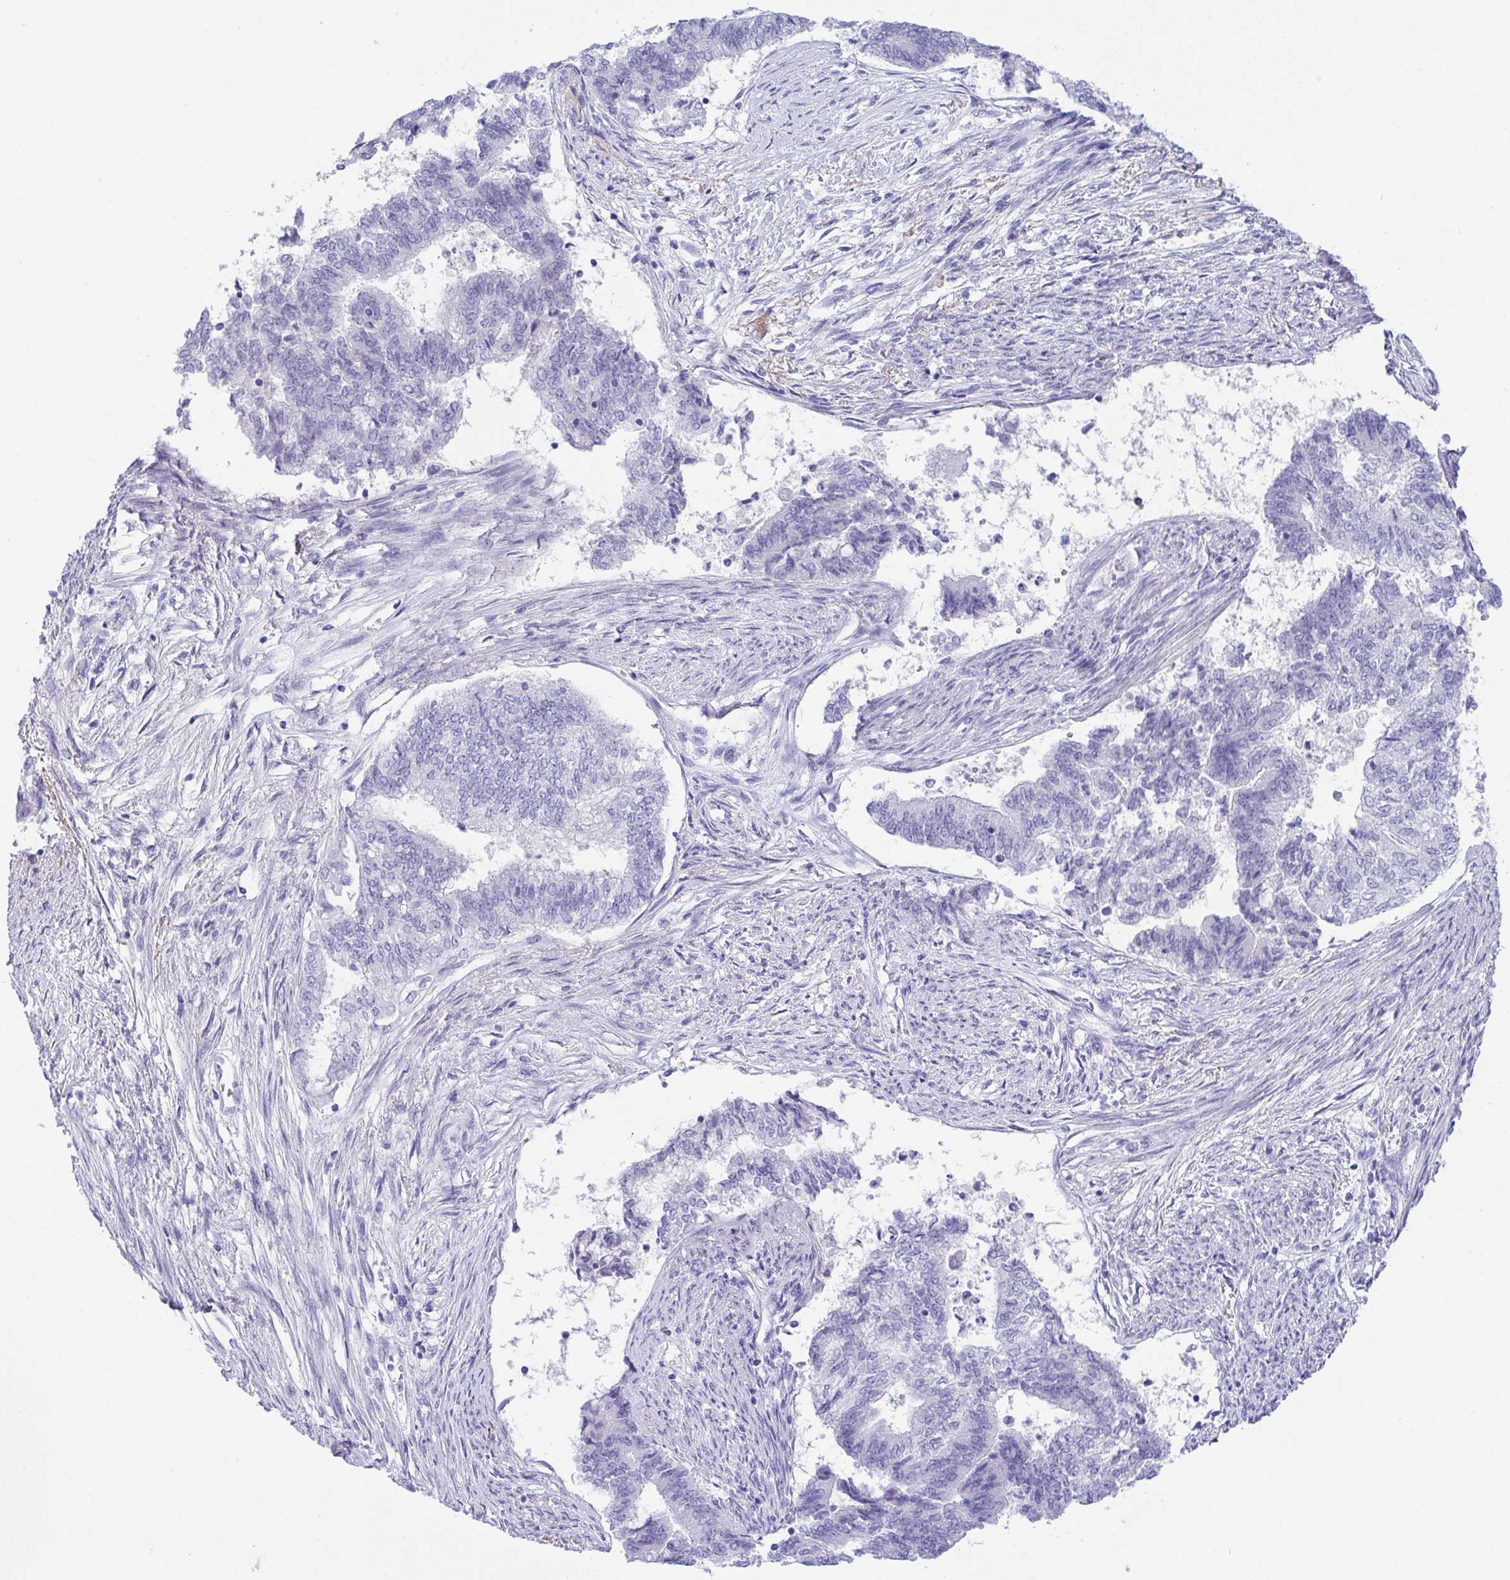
{"staining": {"intensity": "negative", "quantity": "none", "location": "none"}, "tissue": "endometrial cancer", "cell_type": "Tumor cells", "image_type": "cancer", "snomed": [{"axis": "morphology", "description": "Adenocarcinoma, NOS"}, {"axis": "topography", "description": "Endometrium"}], "caption": "DAB immunohistochemical staining of human adenocarcinoma (endometrial) reveals no significant staining in tumor cells.", "gene": "KMT2E", "patient": {"sex": "female", "age": 65}}